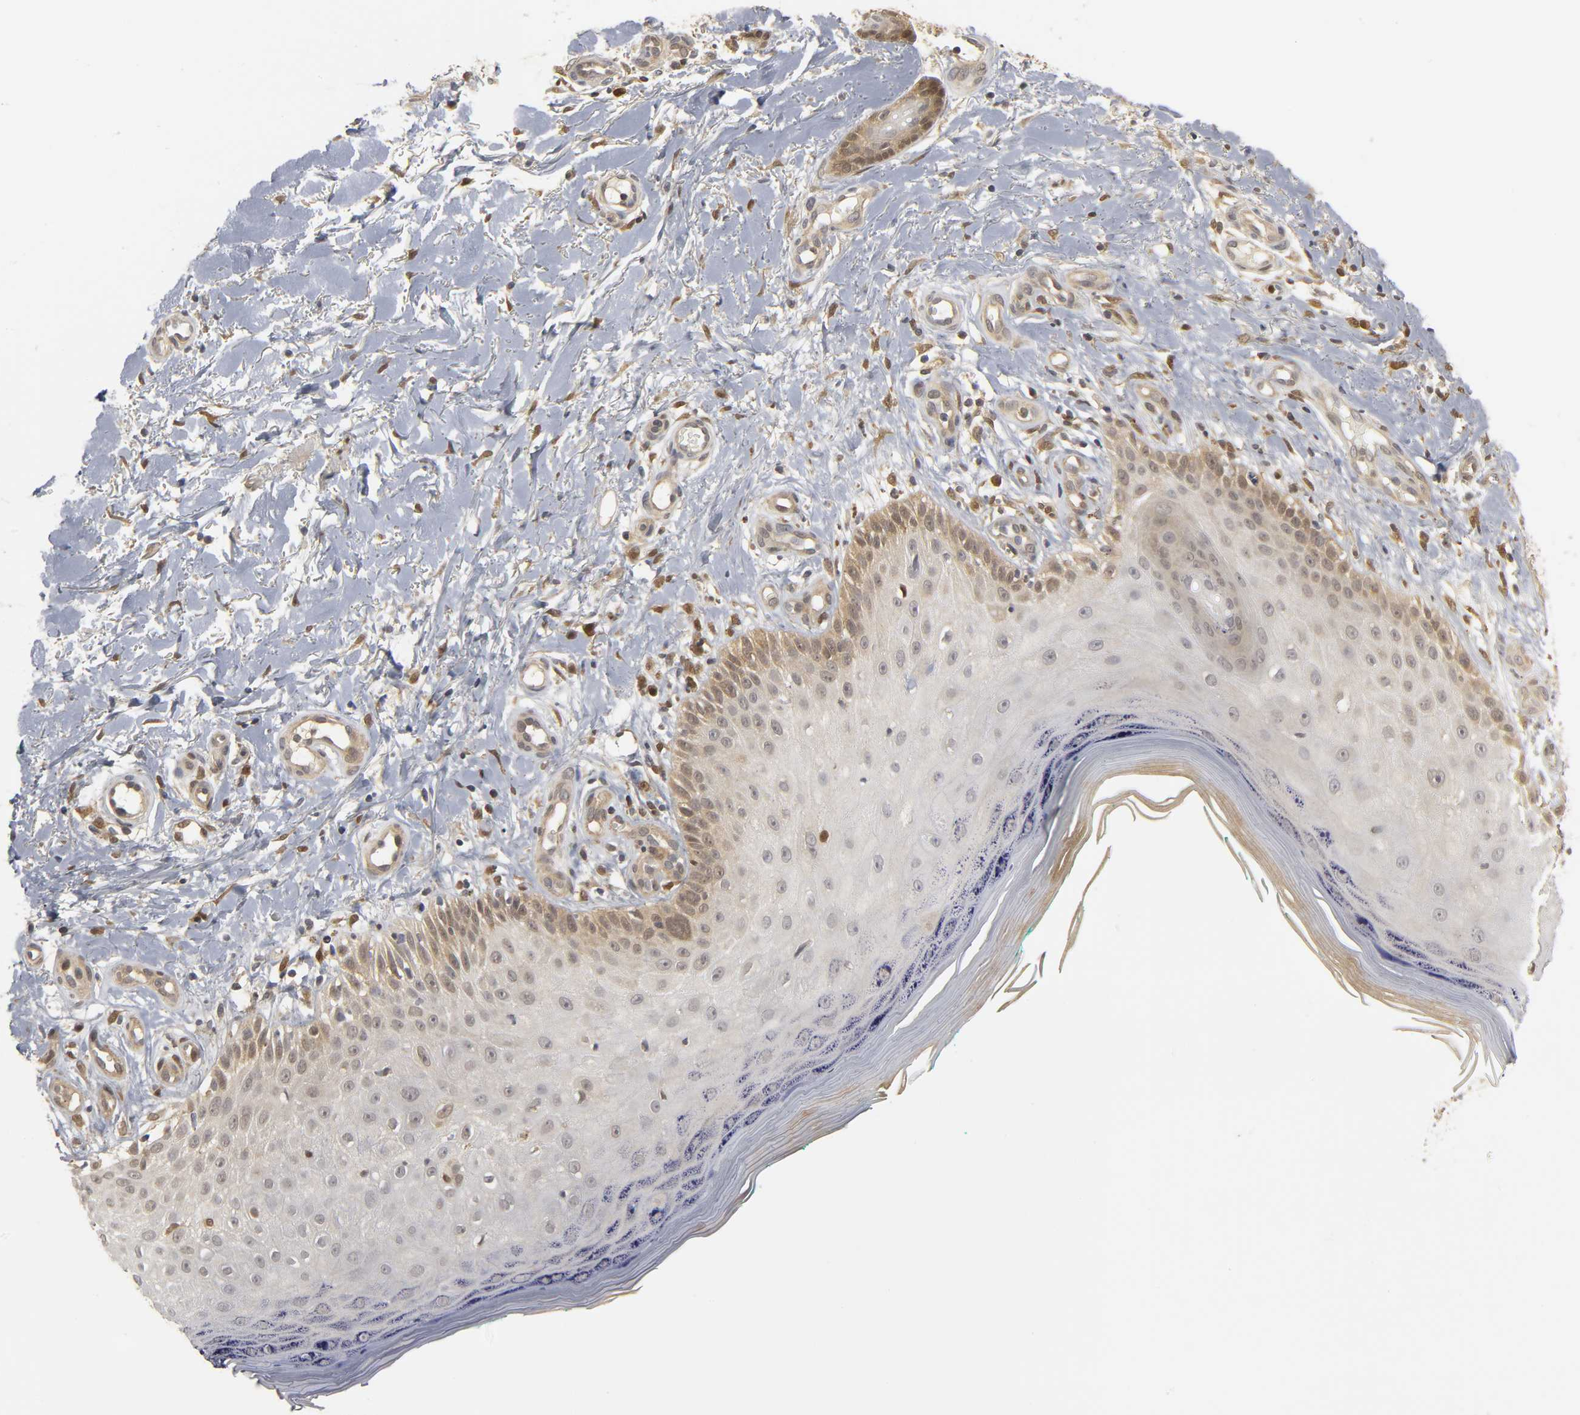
{"staining": {"intensity": "moderate", "quantity": ">75%", "location": "cytoplasmic/membranous,nuclear"}, "tissue": "skin cancer", "cell_type": "Tumor cells", "image_type": "cancer", "snomed": [{"axis": "morphology", "description": "Squamous cell carcinoma, NOS"}, {"axis": "topography", "description": "Skin"}], "caption": "Approximately >75% of tumor cells in skin cancer (squamous cell carcinoma) reveal moderate cytoplasmic/membranous and nuclear protein expression as visualized by brown immunohistochemical staining.", "gene": "PARK7", "patient": {"sex": "female", "age": 42}}